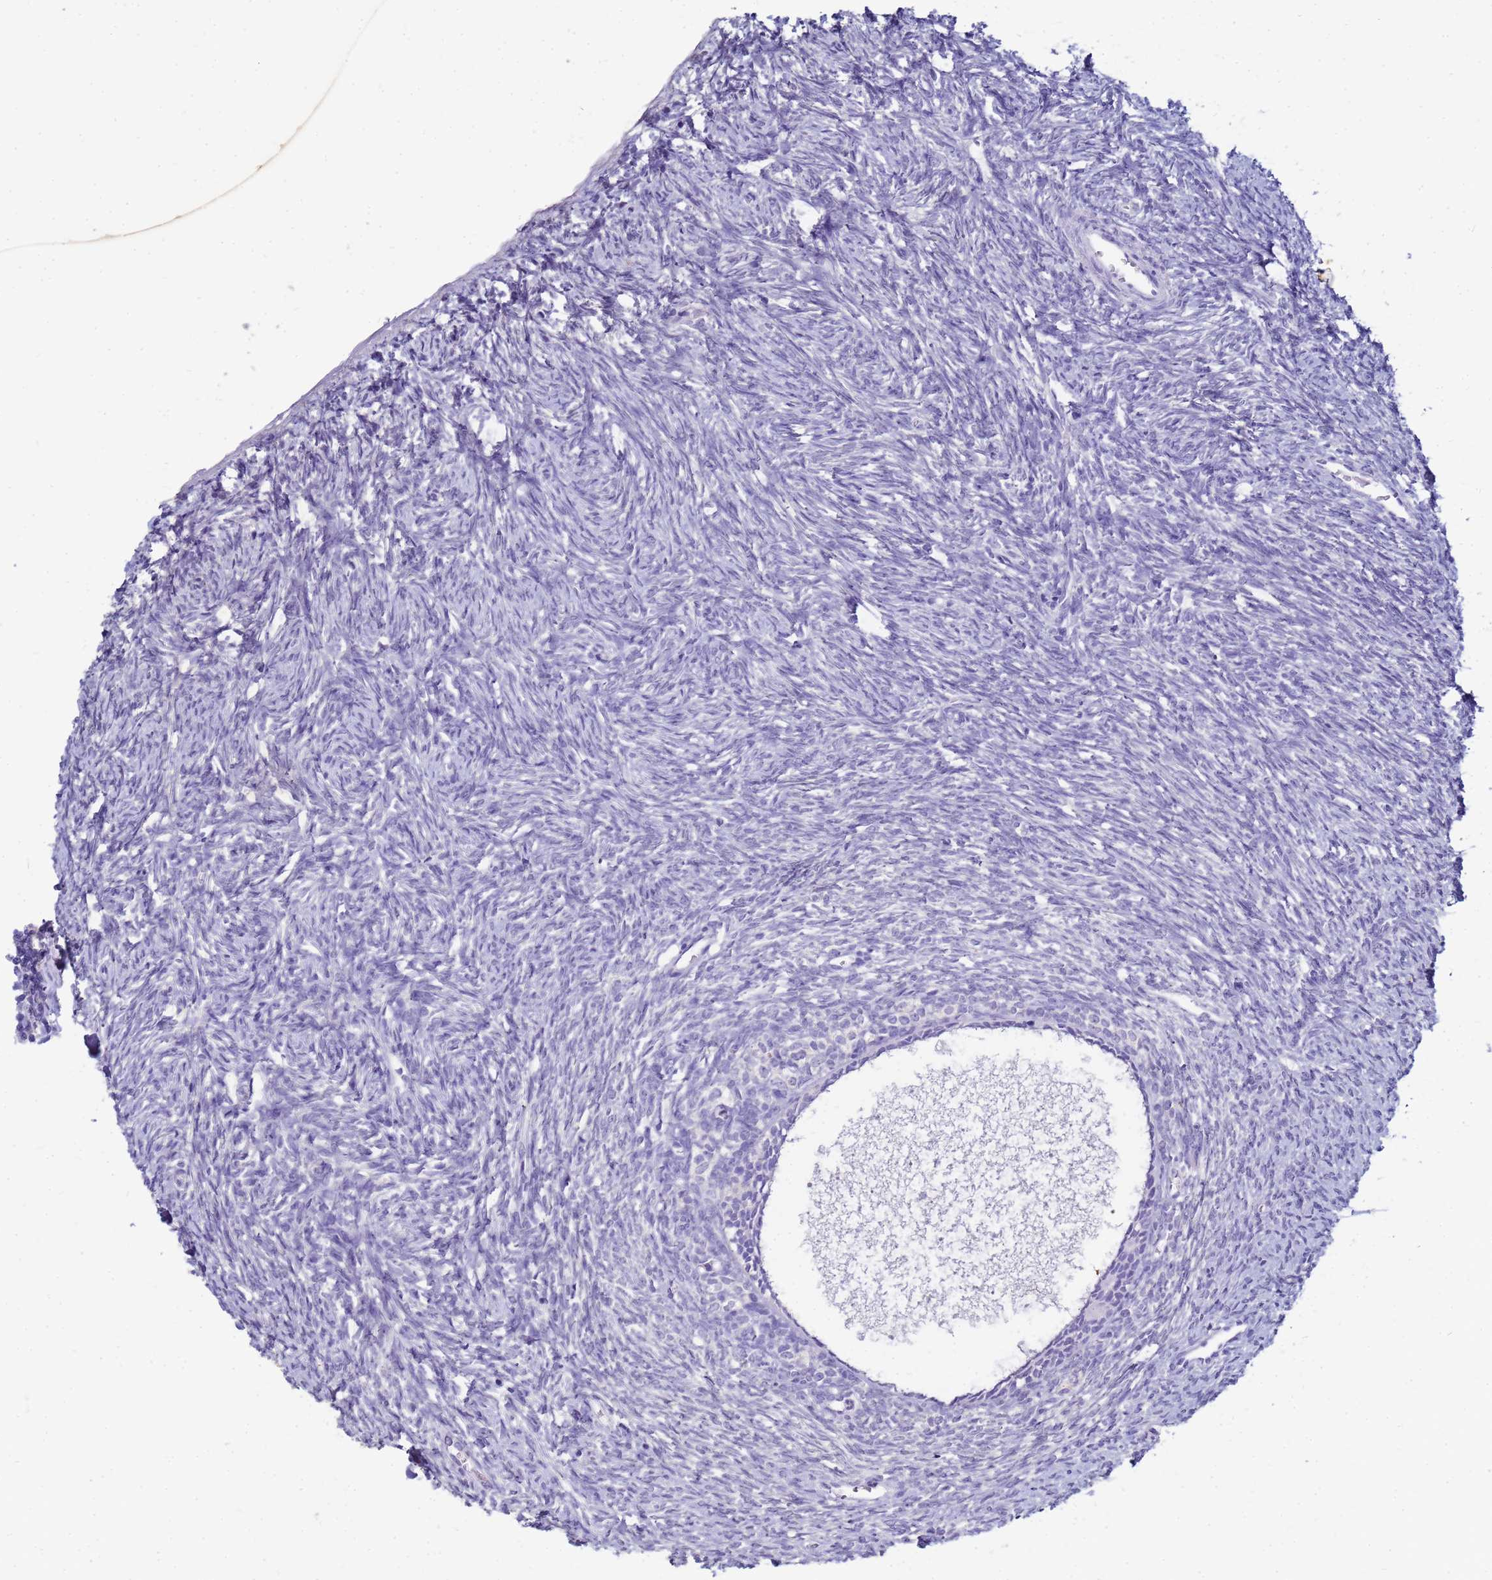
{"staining": {"intensity": "negative", "quantity": "none", "location": "none"}, "tissue": "ovary", "cell_type": "Follicle cells", "image_type": "normal", "snomed": [{"axis": "morphology", "description": "Normal tissue, NOS"}, {"axis": "topography", "description": "Ovary"}], "caption": "IHC photomicrograph of unremarkable human ovary stained for a protein (brown), which displays no staining in follicle cells.", "gene": "B3GNT8", "patient": {"sex": "female", "age": 51}}